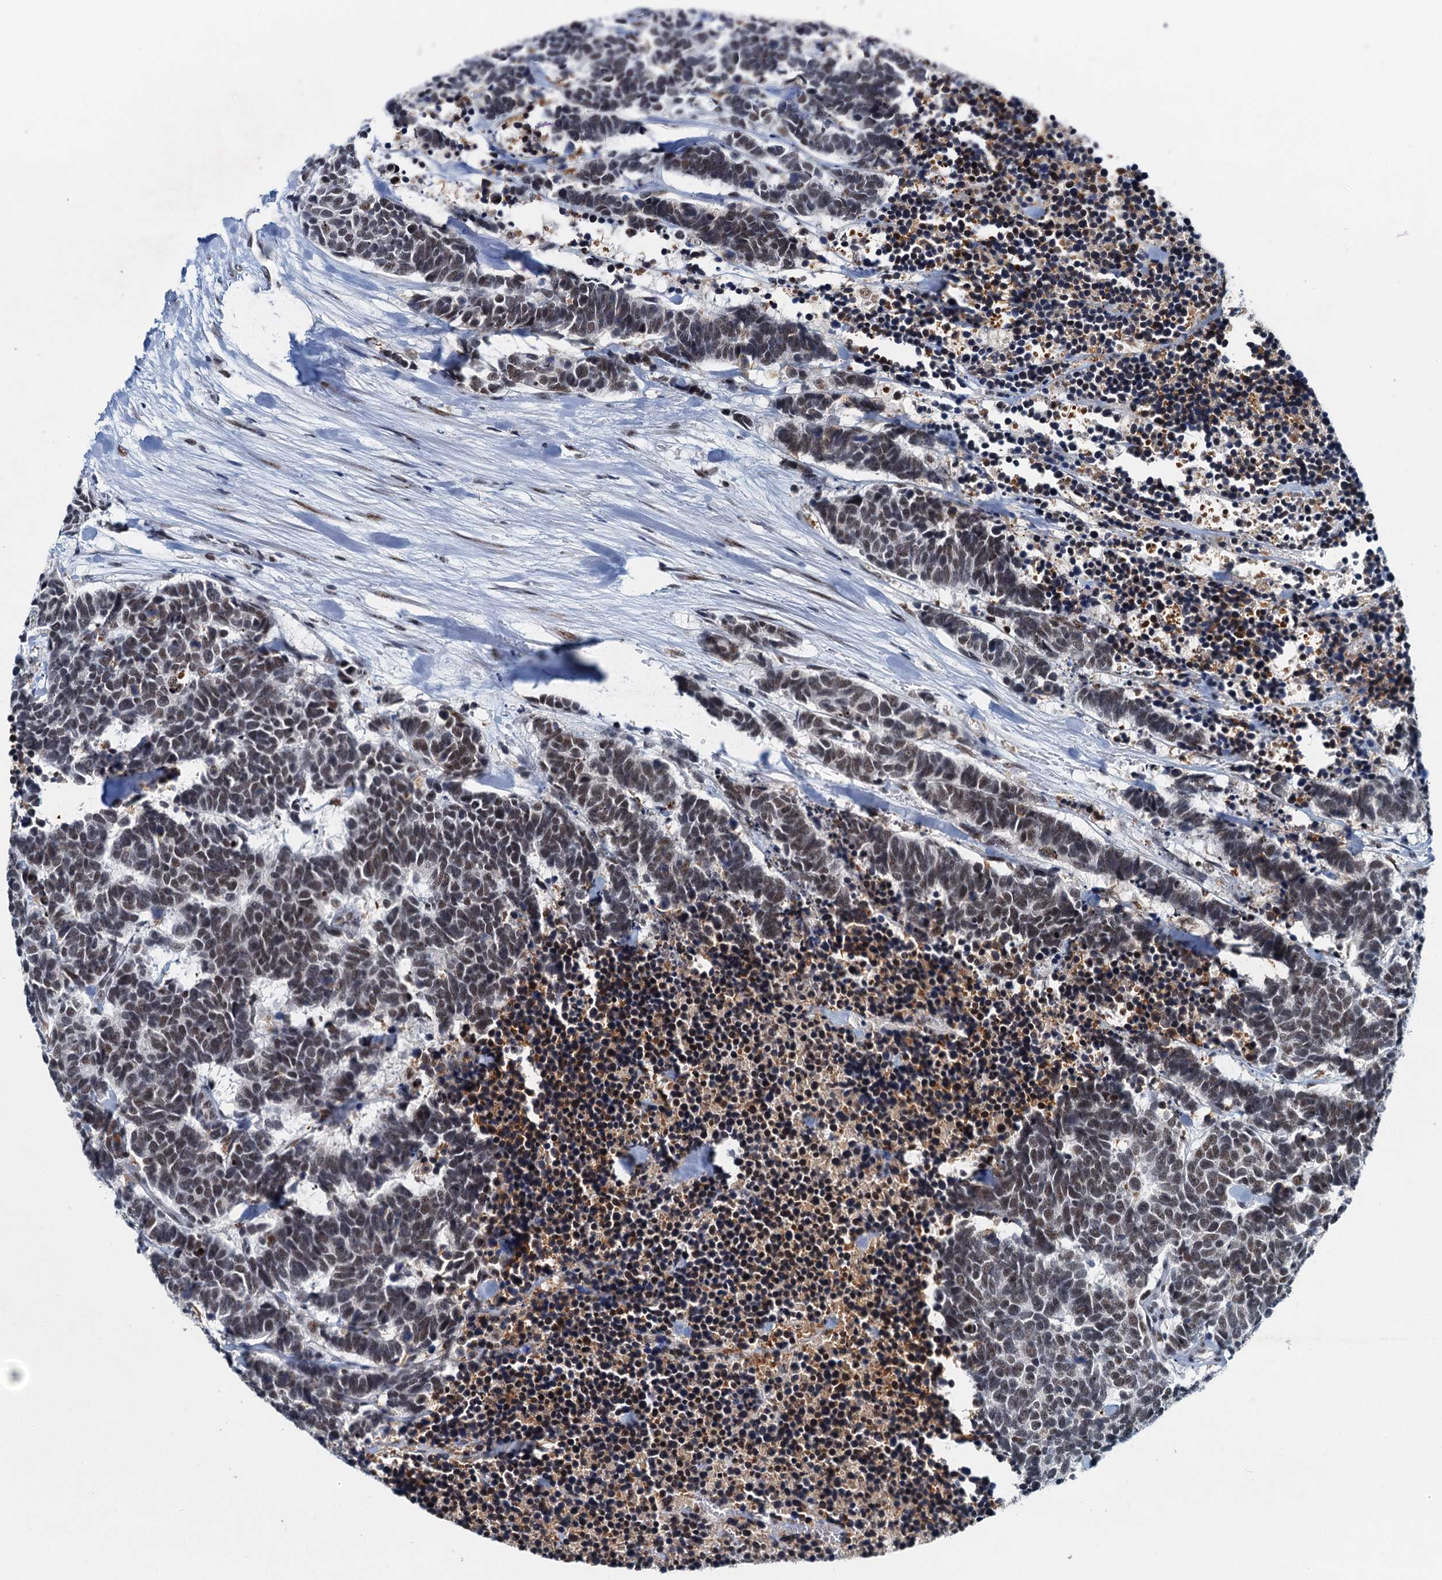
{"staining": {"intensity": "weak", "quantity": "25%-75%", "location": "nuclear"}, "tissue": "carcinoid", "cell_type": "Tumor cells", "image_type": "cancer", "snomed": [{"axis": "morphology", "description": "Carcinoma, NOS"}, {"axis": "morphology", "description": "Carcinoid, malignant, NOS"}, {"axis": "topography", "description": "Urinary bladder"}], "caption": "Weak nuclear positivity for a protein is appreciated in approximately 25%-75% of tumor cells of malignant carcinoid using immunohistochemistry.", "gene": "SNRPD1", "patient": {"sex": "male", "age": 57}}